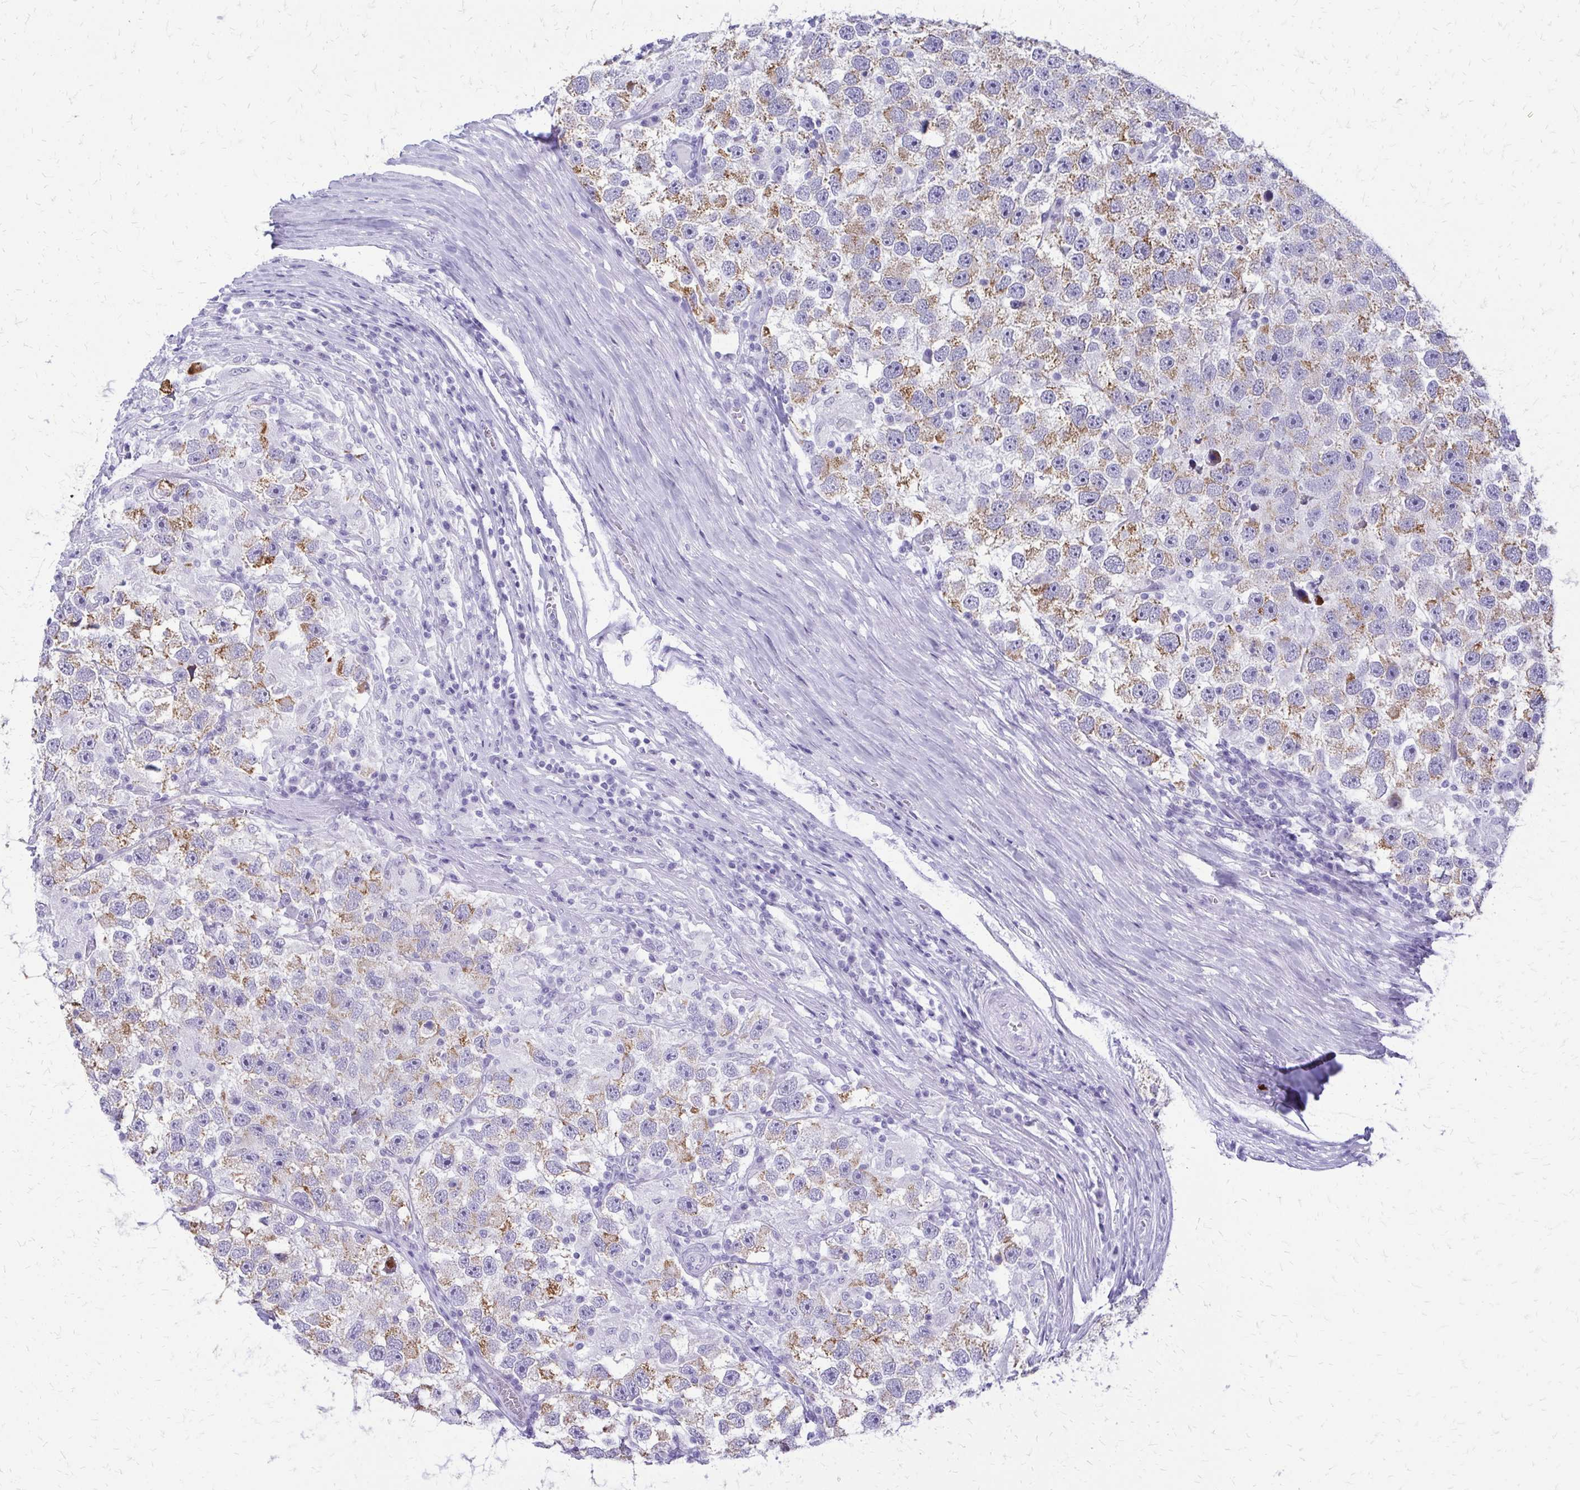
{"staining": {"intensity": "moderate", "quantity": "25%-75%", "location": "cytoplasmic/membranous"}, "tissue": "testis cancer", "cell_type": "Tumor cells", "image_type": "cancer", "snomed": [{"axis": "morphology", "description": "Seminoma, NOS"}, {"axis": "topography", "description": "Testis"}], "caption": "Testis cancer tissue reveals moderate cytoplasmic/membranous positivity in approximately 25%-75% of tumor cells, visualized by immunohistochemistry.", "gene": "FAM162B", "patient": {"sex": "male", "age": 26}}